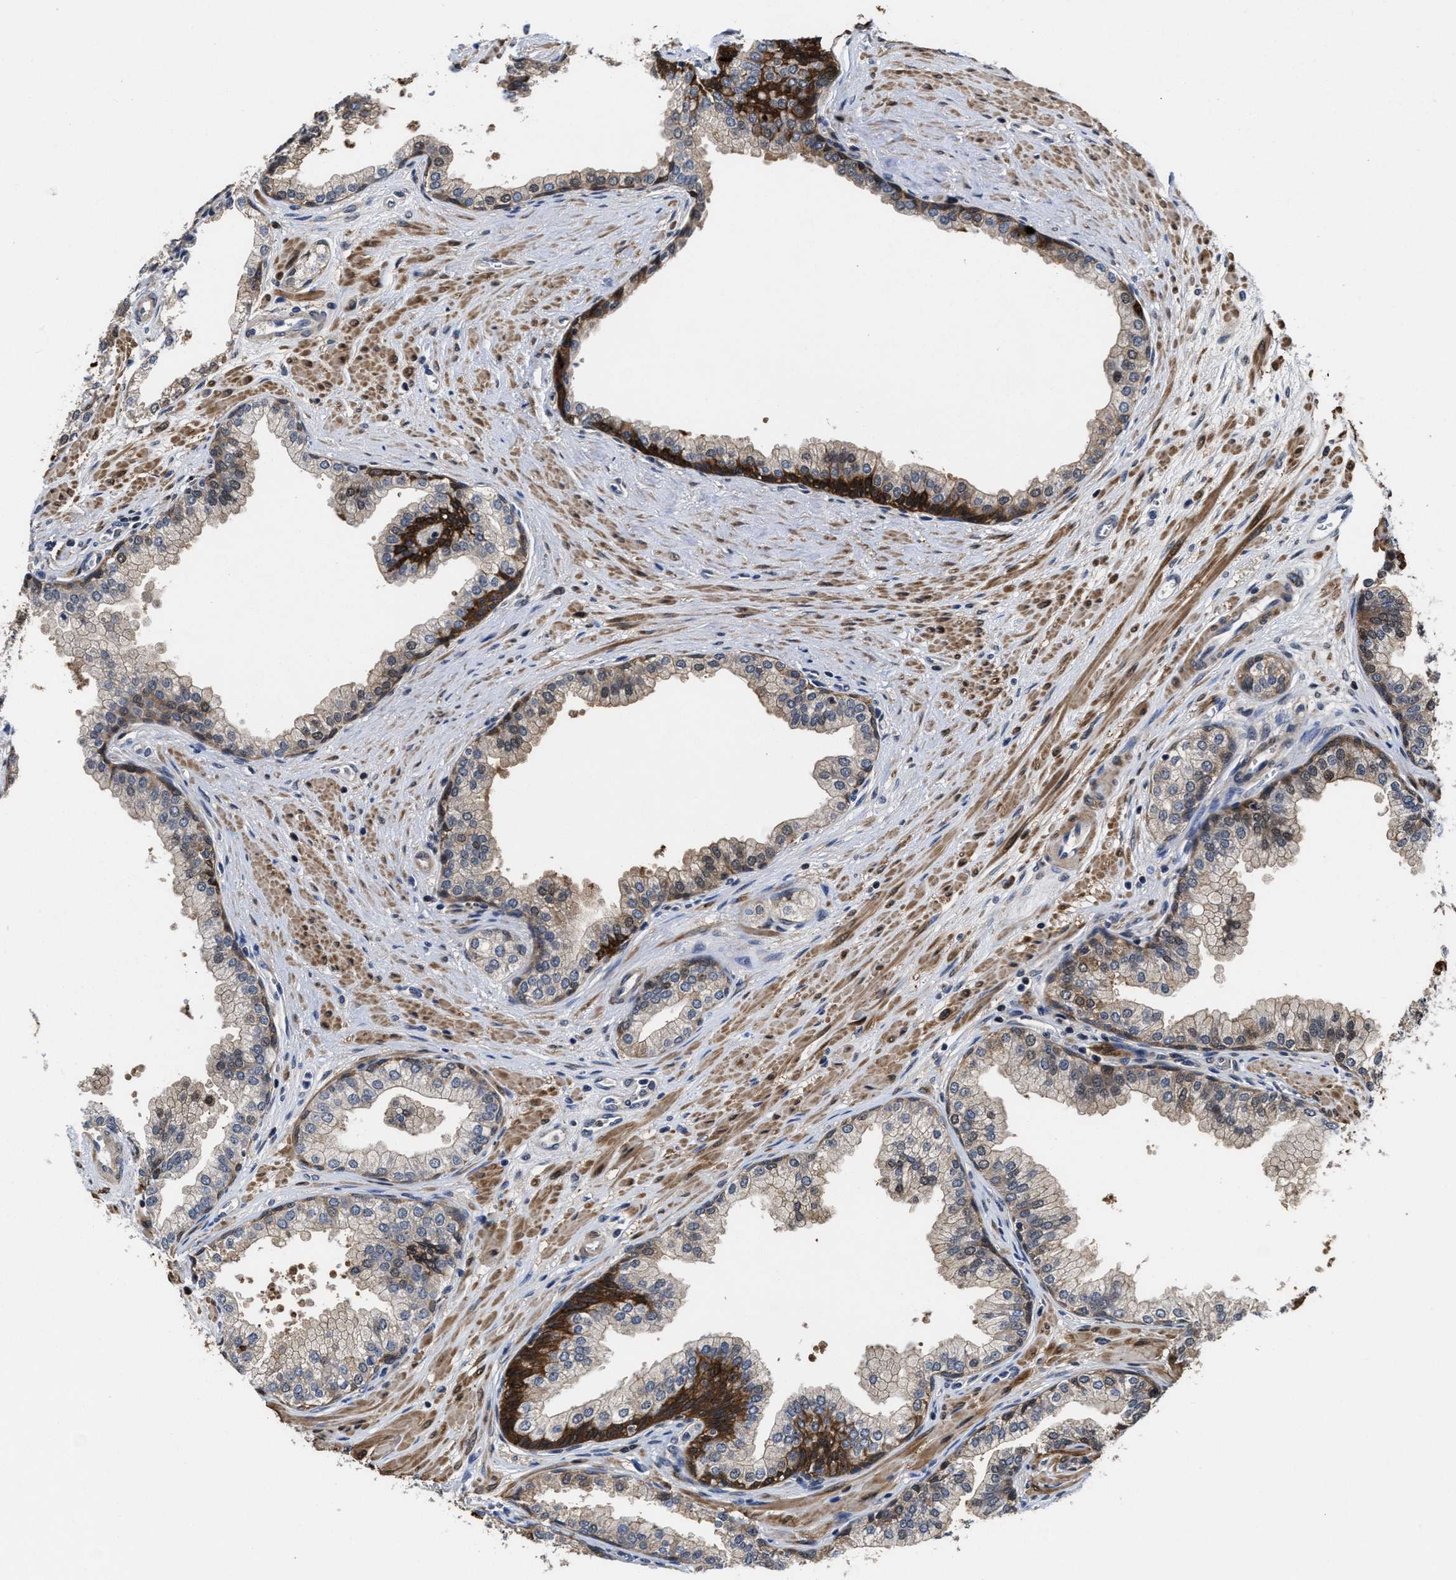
{"staining": {"intensity": "strong", "quantity": "<25%", "location": "cytoplasmic/membranous,nuclear"}, "tissue": "prostate", "cell_type": "Glandular cells", "image_type": "normal", "snomed": [{"axis": "morphology", "description": "Normal tissue, NOS"}, {"axis": "morphology", "description": "Urothelial carcinoma, Low grade"}, {"axis": "topography", "description": "Urinary bladder"}, {"axis": "topography", "description": "Prostate"}], "caption": "Glandular cells reveal strong cytoplasmic/membranous,nuclear staining in approximately <25% of cells in normal prostate.", "gene": "KIF12", "patient": {"sex": "male", "age": 60}}